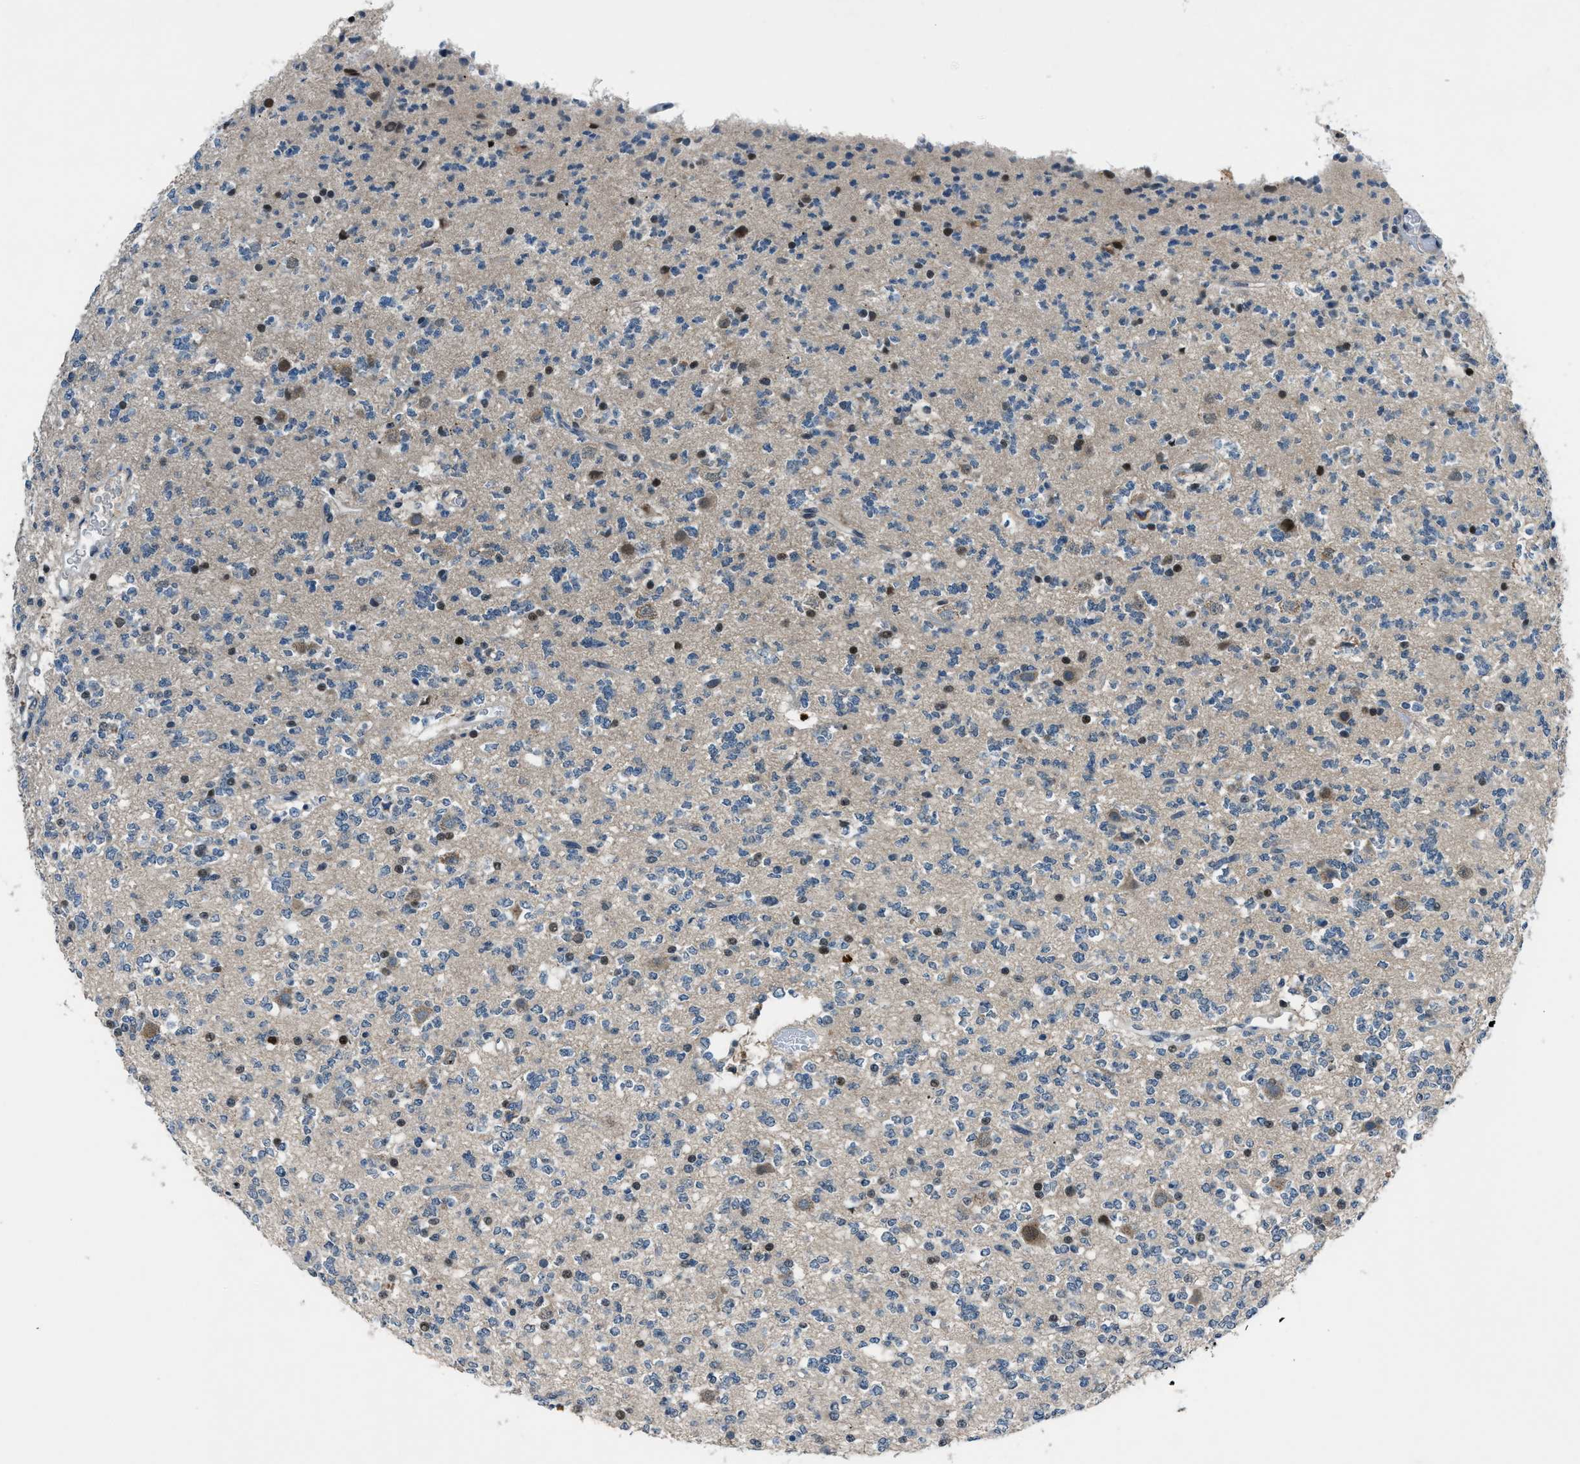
{"staining": {"intensity": "moderate", "quantity": "<25%", "location": "nuclear"}, "tissue": "glioma", "cell_type": "Tumor cells", "image_type": "cancer", "snomed": [{"axis": "morphology", "description": "Glioma, malignant, Low grade"}, {"axis": "topography", "description": "Brain"}], "caption": "The image displays staining of glioma, revealing moderate nuclear protein expression (brown color) within tumor cells.", "gene": "DUSP19", "patient": {"sex": "male", "age": 38}}